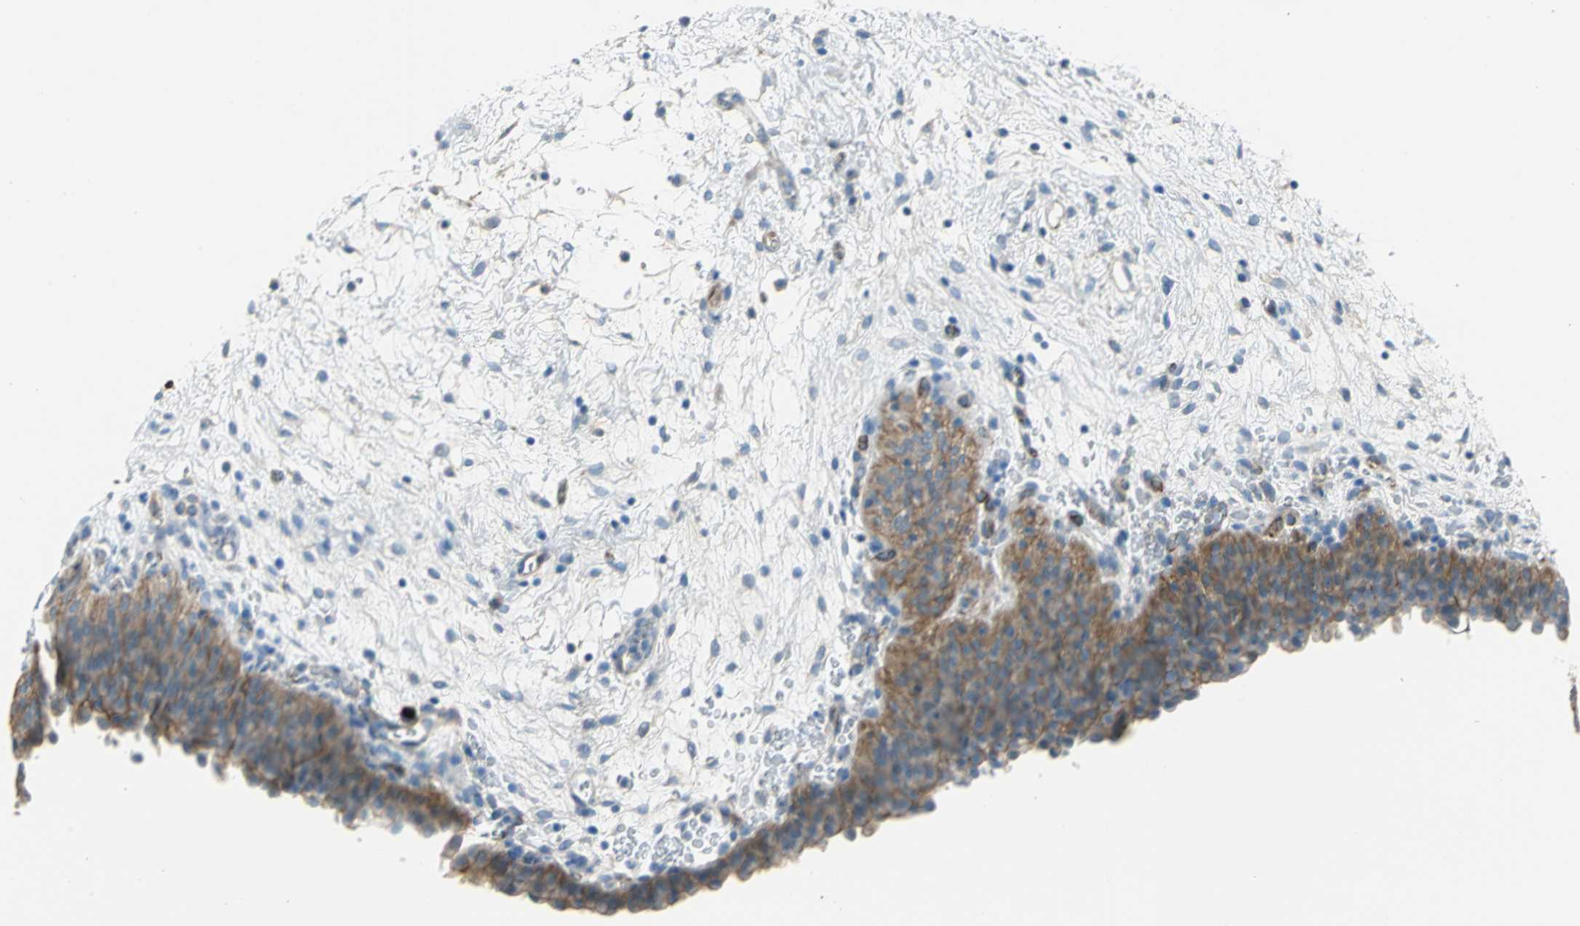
{"staining": {"intensity": "moderate", "quantity": ">75%", "location": "cytoplasmic/membranous"}, "tissue": "urinary bladder", "cell_type": "Urothelial cells", "image_type": "normal", "snomed": [{"axis": "morphology", "description": "Normal tissue, NOS"}, {"axis": "morphology", "description": "Dysplasia, NOS"}, {"axis": "topography", "description": "Urinary bladder"}], "caption": "This micrograph shows immunohistochemistry staining of unremarkable urinary bladder, with medium moderate cytoplasmic/membranous expression in approximately >75% of urothelial cells.", "gene": "ALOX15", "patient": {"sex": "male", "age": 35}}